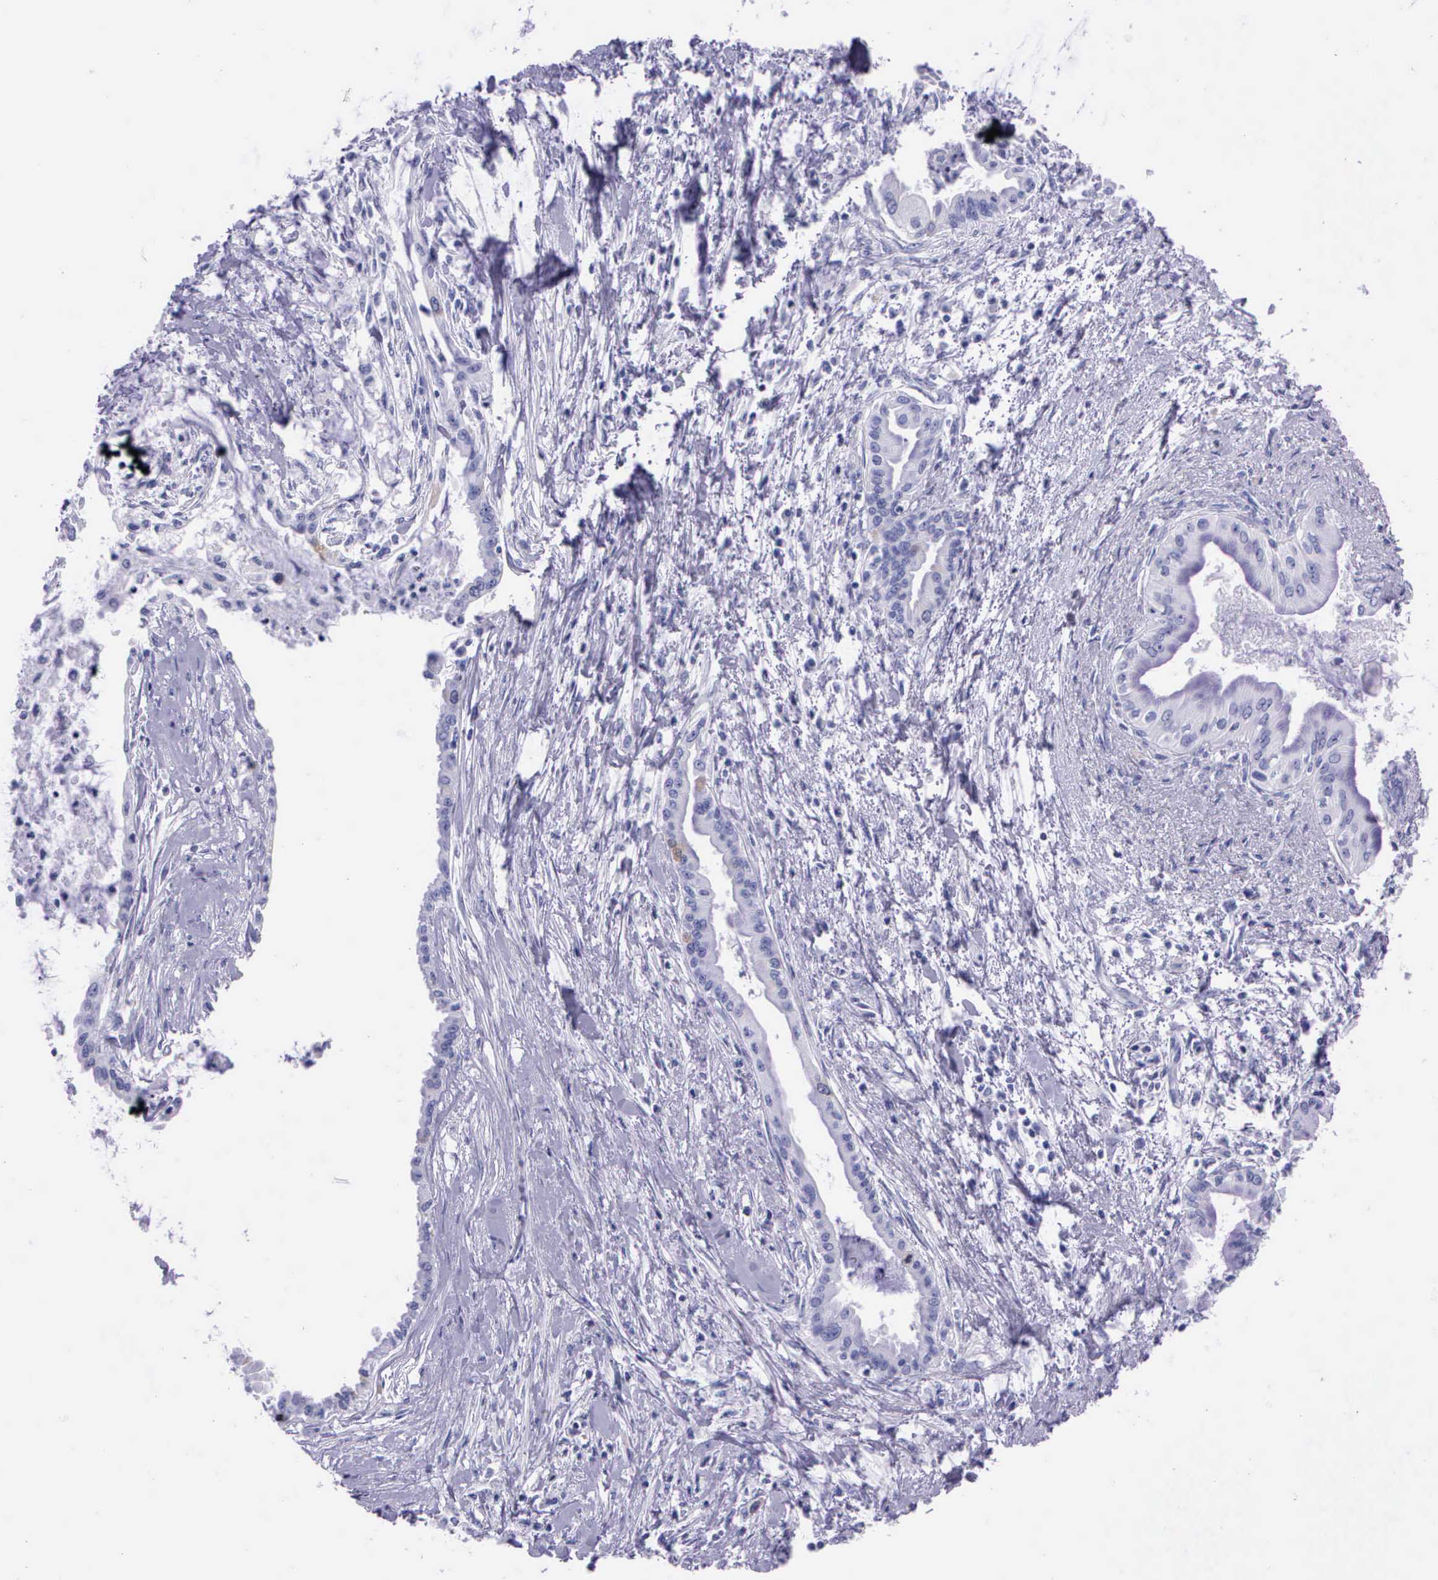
{"staining": {"intensity": "weak", "quantity": "<25%", "location": "cytoplasmic/membranous"}, "tissue": "pancreatic cancer", "cell_type": "Tumor cells", "image_type": "cancer", "snomed": [{"axis": "morphology", "description": "Adenocarcinoma, NOS"}, {"axis": "topography", "description": "Pancreas"}], "caption": "The IHC image has no significant expression in tumor cells of adenocarcinoma (pancreatic) tissue.", "gene": "CCNB1", "patient": {"sex": "female", "age": 64}}